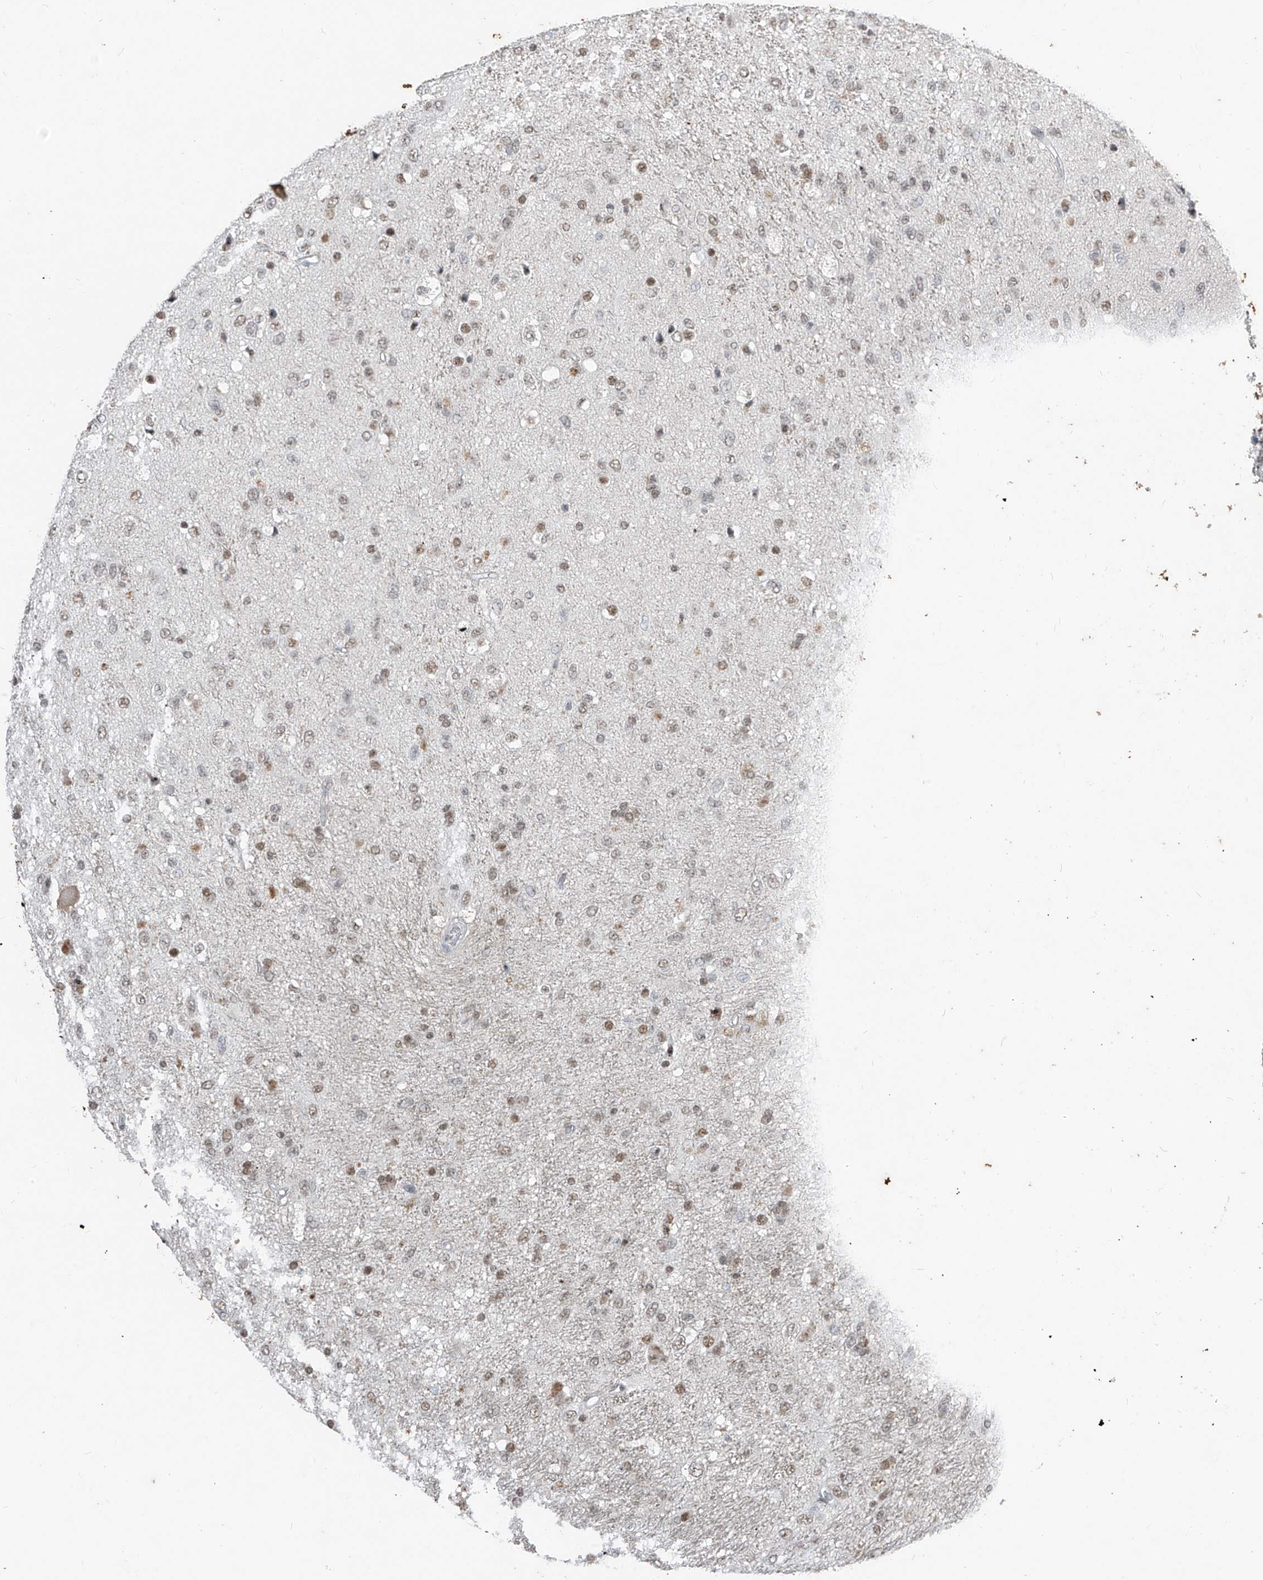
{"staining": {"intensity": "moderate", "quantity": ">75%", "location": "nuclear"}, "tissue": "glioma", "cell_type": "Tumor cells", "image_type": "cancer", "snomed": [{"axis": "morphology", "description": "Glioma, malignant, Low grade"}, {"axis": "topography", "description": "Brain"}], "caption": "This micrograph reveals immunohistochemistry staining of human glioma, with medium moderate nuclear staining in about >75% of tumor cells.", "gene": "TFEC", "patient": {"sex": "male", "age": 77}}